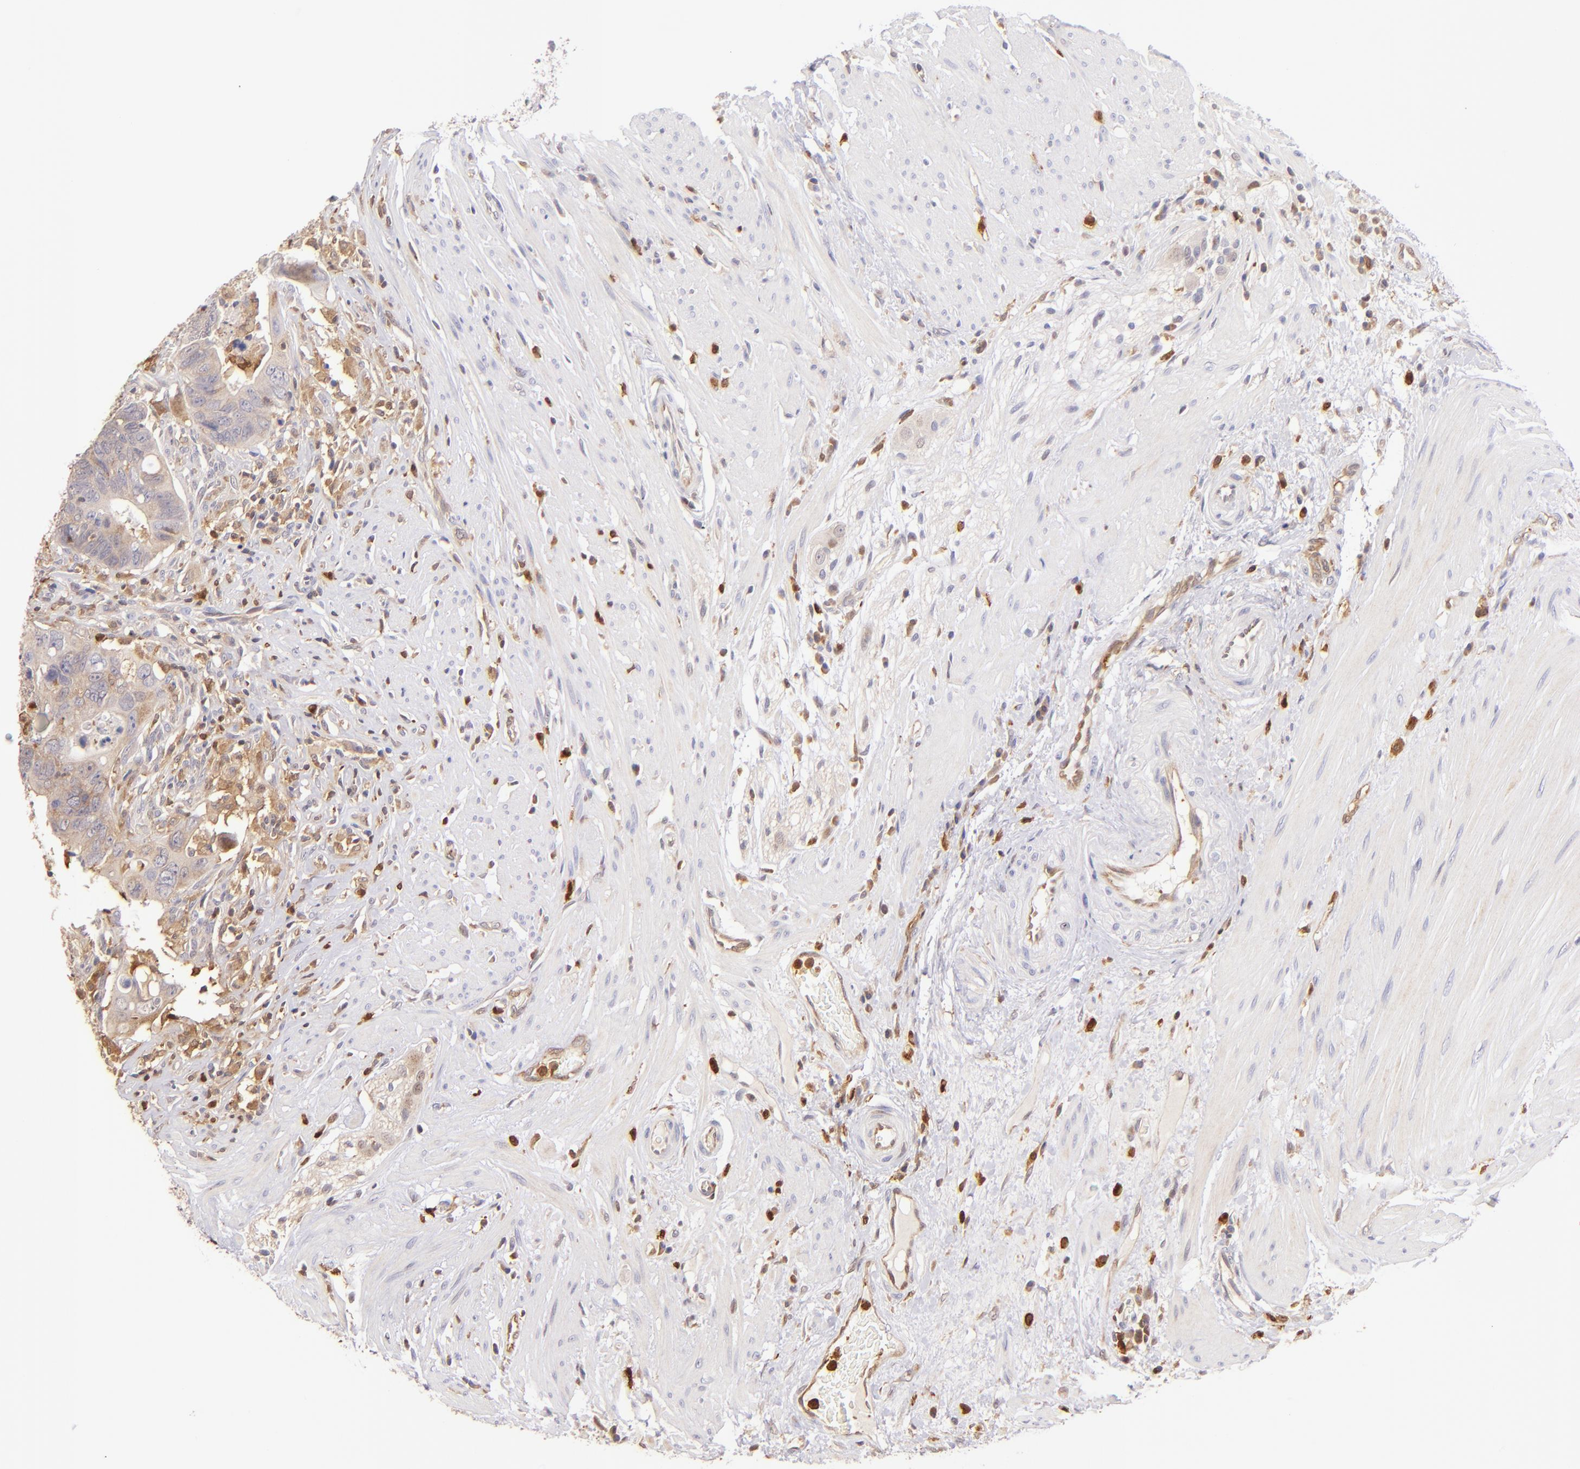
{"staining": {"intensity": "moderate", "quantity": ">75%", "location": "cytoplasmic/membranous"}, "tissue": "colorectal cancer", "cell_type": "Tumor cells", "image_type": "cancer", "snomed": [{"axis": "morphology", "description": "Adenocarcinoma, NOS"}, {"axis": "topography", "description": "Rectum"}], "caption": "IHC staining of colorectal cancer (adenocarcinoma), which shows medium levels of moderate cytoplasmic/membranous staining in about >75% of tumor cells indicating moderate cytoplasmic/membranous protein positivity. The staining was performed using DAB (brown) for protein detection and nuclei were counterstained in hematoxylin (blue).", "gene": "BTK", "patient": {"sex": "male", "age": 53}}